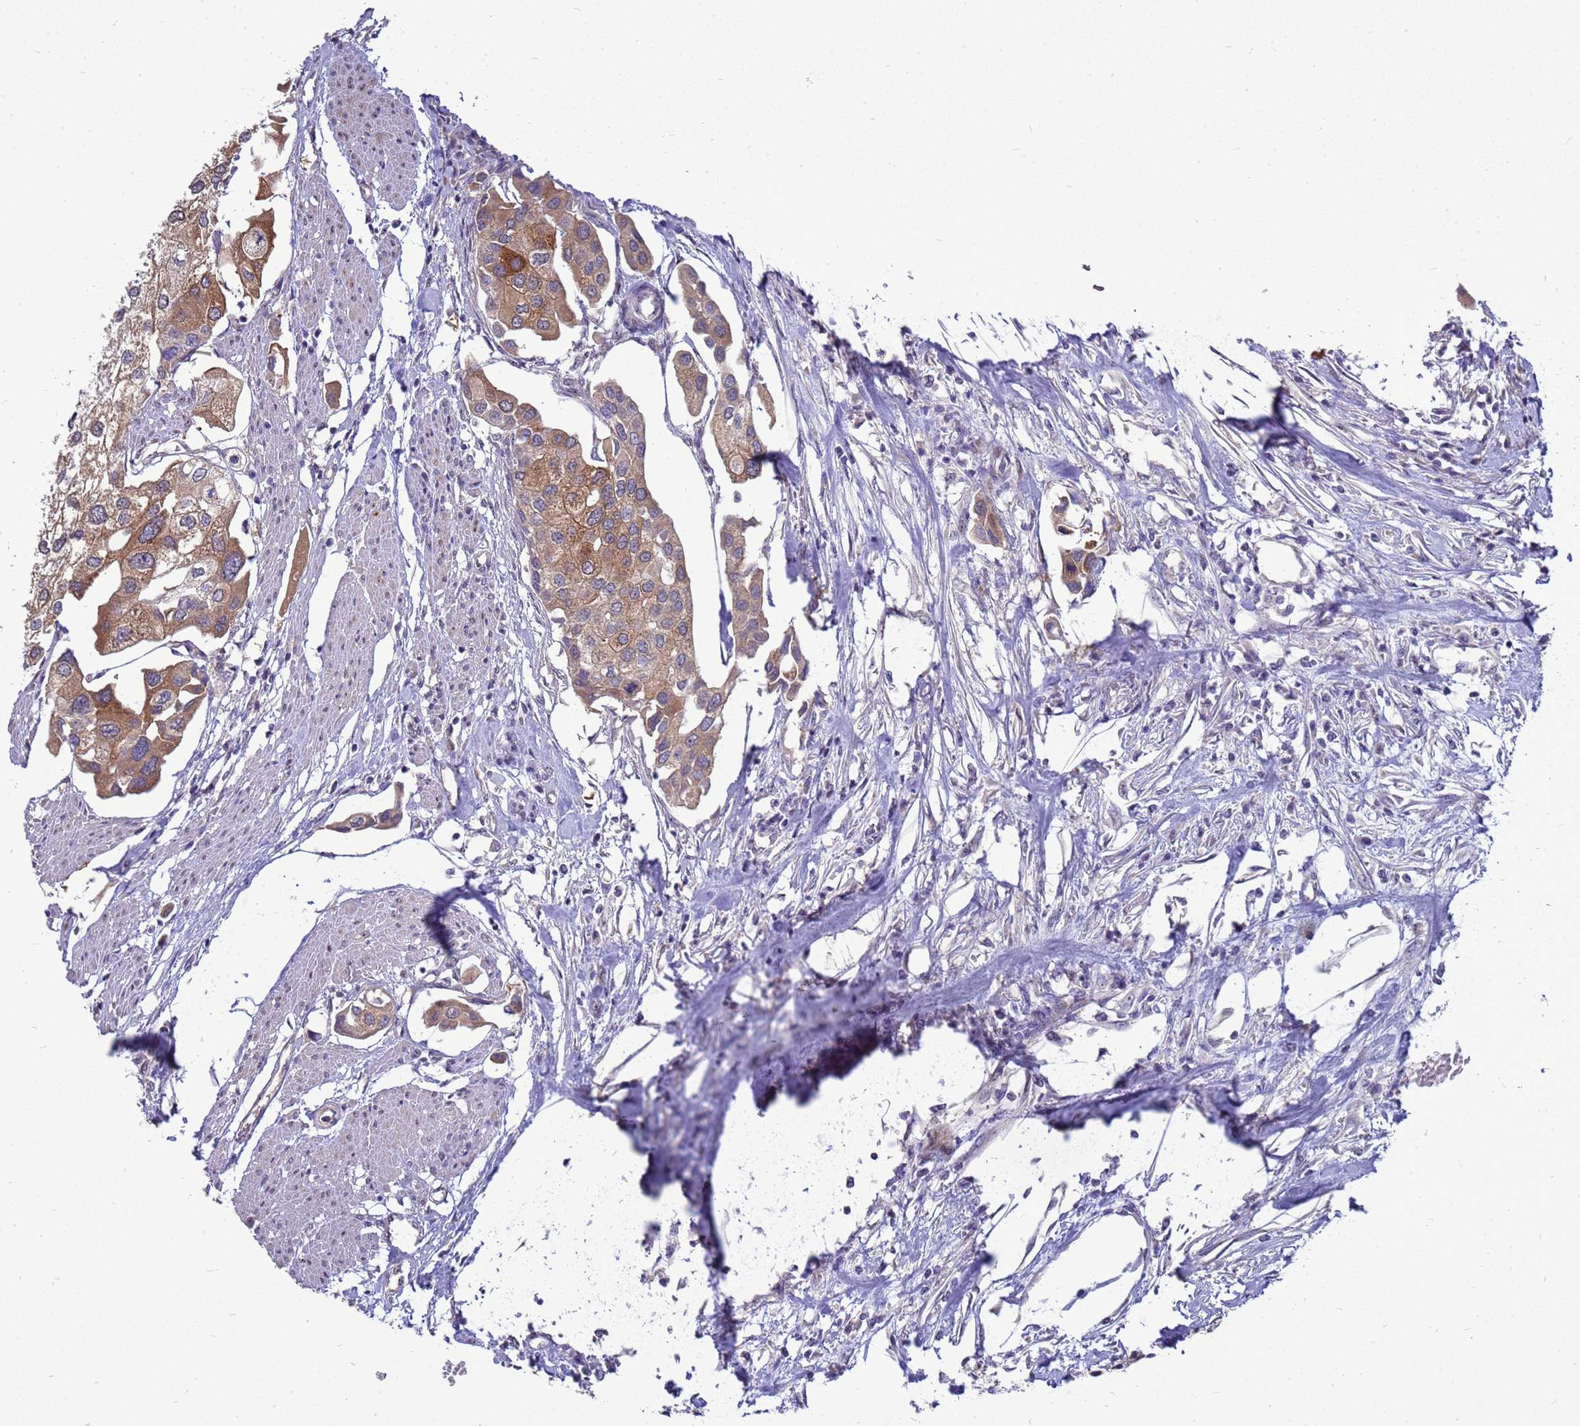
{"staining": {"intensity": "moderate", "quantity": "25%-75%", "location": "cytoplasmic/membranous"}, "tissue": "urothelial cancer", "cell_type": "Tumor cells", "image_type": "cancer", "snomed": [{"axis": "morphology", "description": "Urothelial carcinoma, High grade"}, {"axis": "topography", "description": "Urinary bladder"}], "caption": "DAB immunohistochemical staining of urothelial carcinoma (high-grade) exhibits moderate cytoplasmic/membranous protein expression in approximately 25%-75% of tumor cells.", "gene": "RSPO1", "patient": {"sex": "male", "age": 64}}